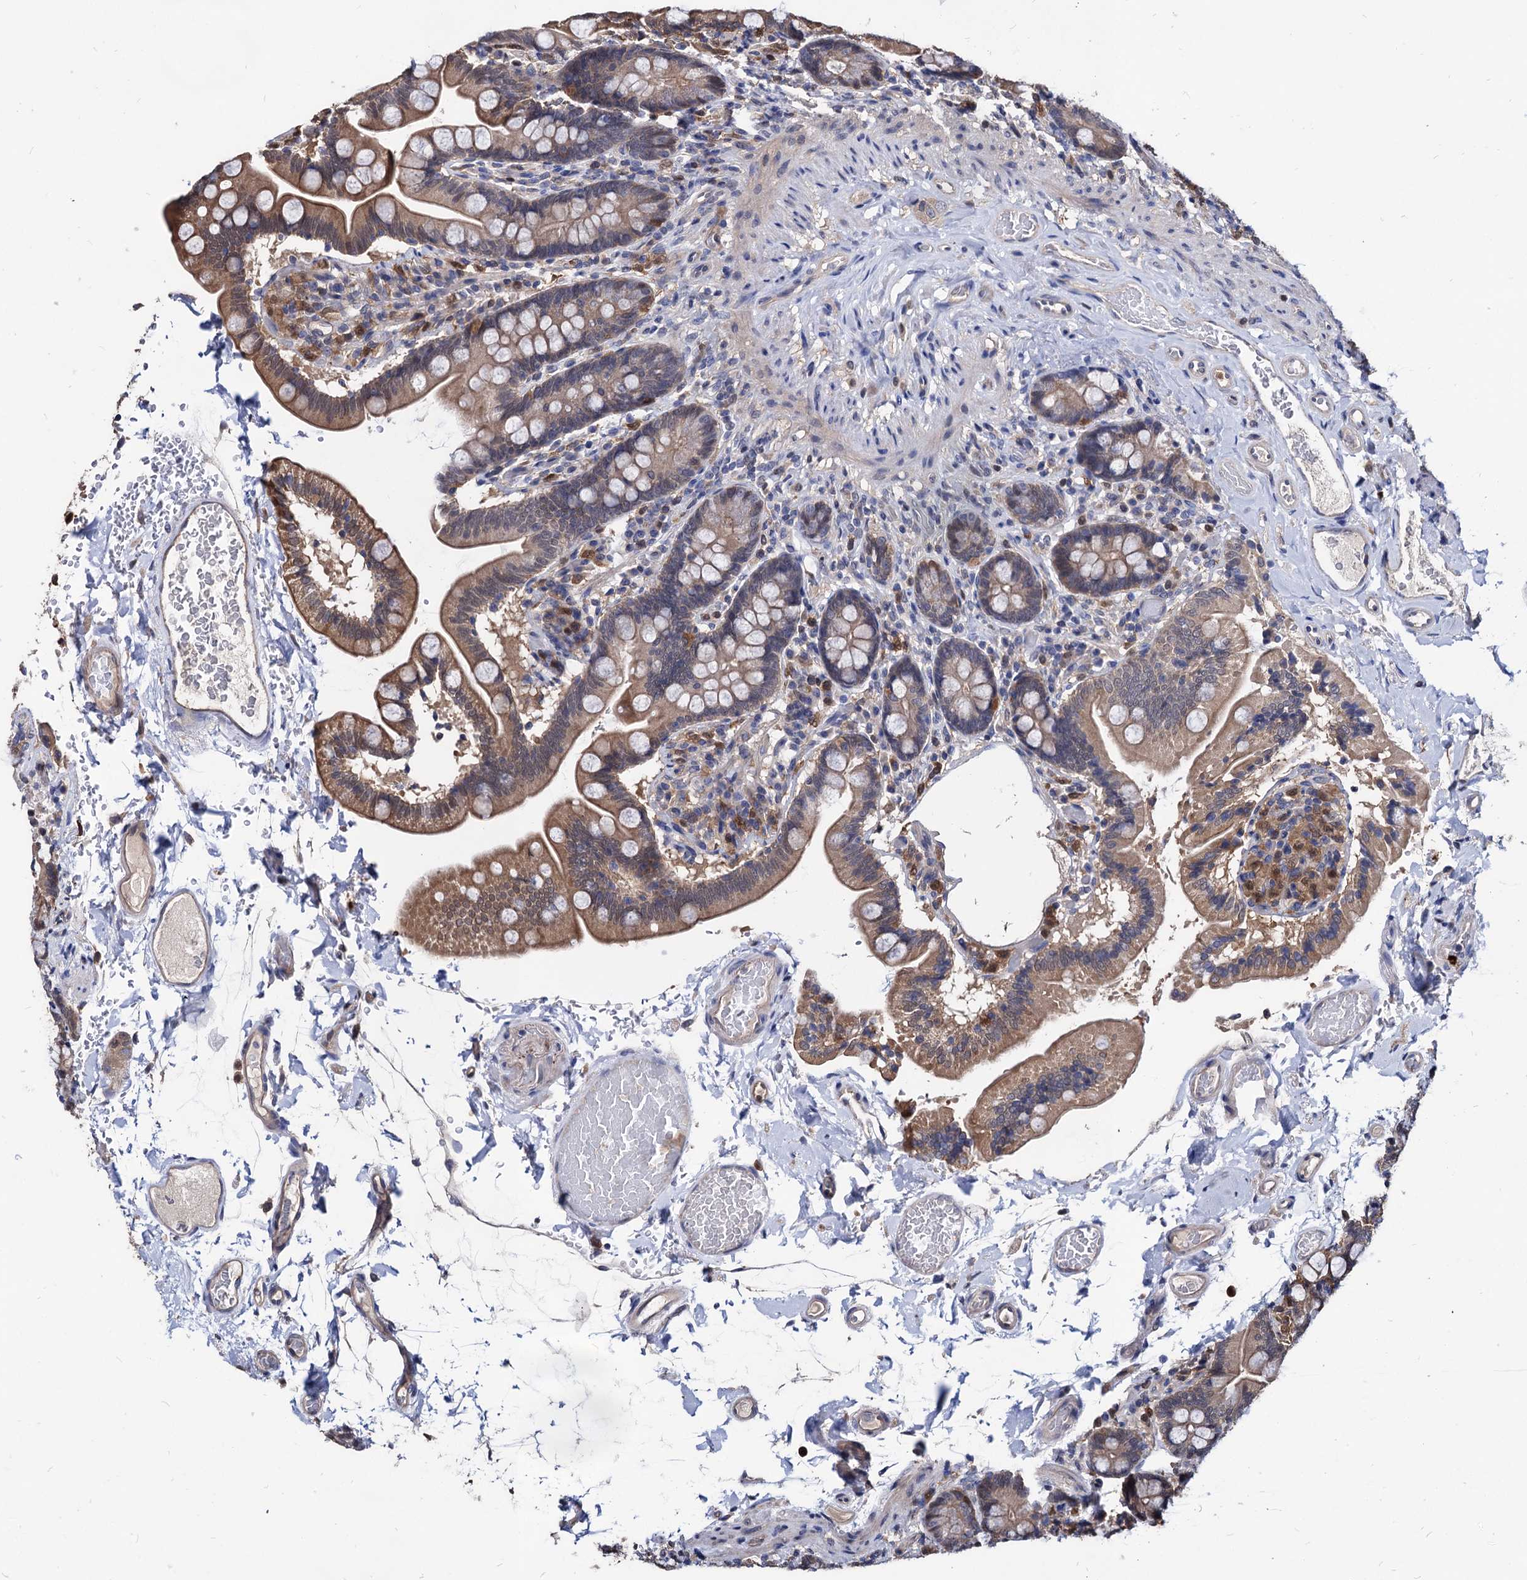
{"staining": {"intensity": "moderate", "quantity": "25%-75%", "location": "cytoplasmic/membranous"}, "tissue": "small intestine", "cell_type": "Glandular cells", "image_type": "normal", "snomed": [{"axis": "morphology", "description": "Normal tissue, NOS"}, {"axis": "topography", "description": "Small intestine"}], "caption": "Immunohistochemical staining of benign human small intestine shows moderate cytoplasmic/membranous protein positivity in approximately 25%-75% of glandular cells.", "gene": "CPPED1", "patient": {"sex": "female", "age": 64}}